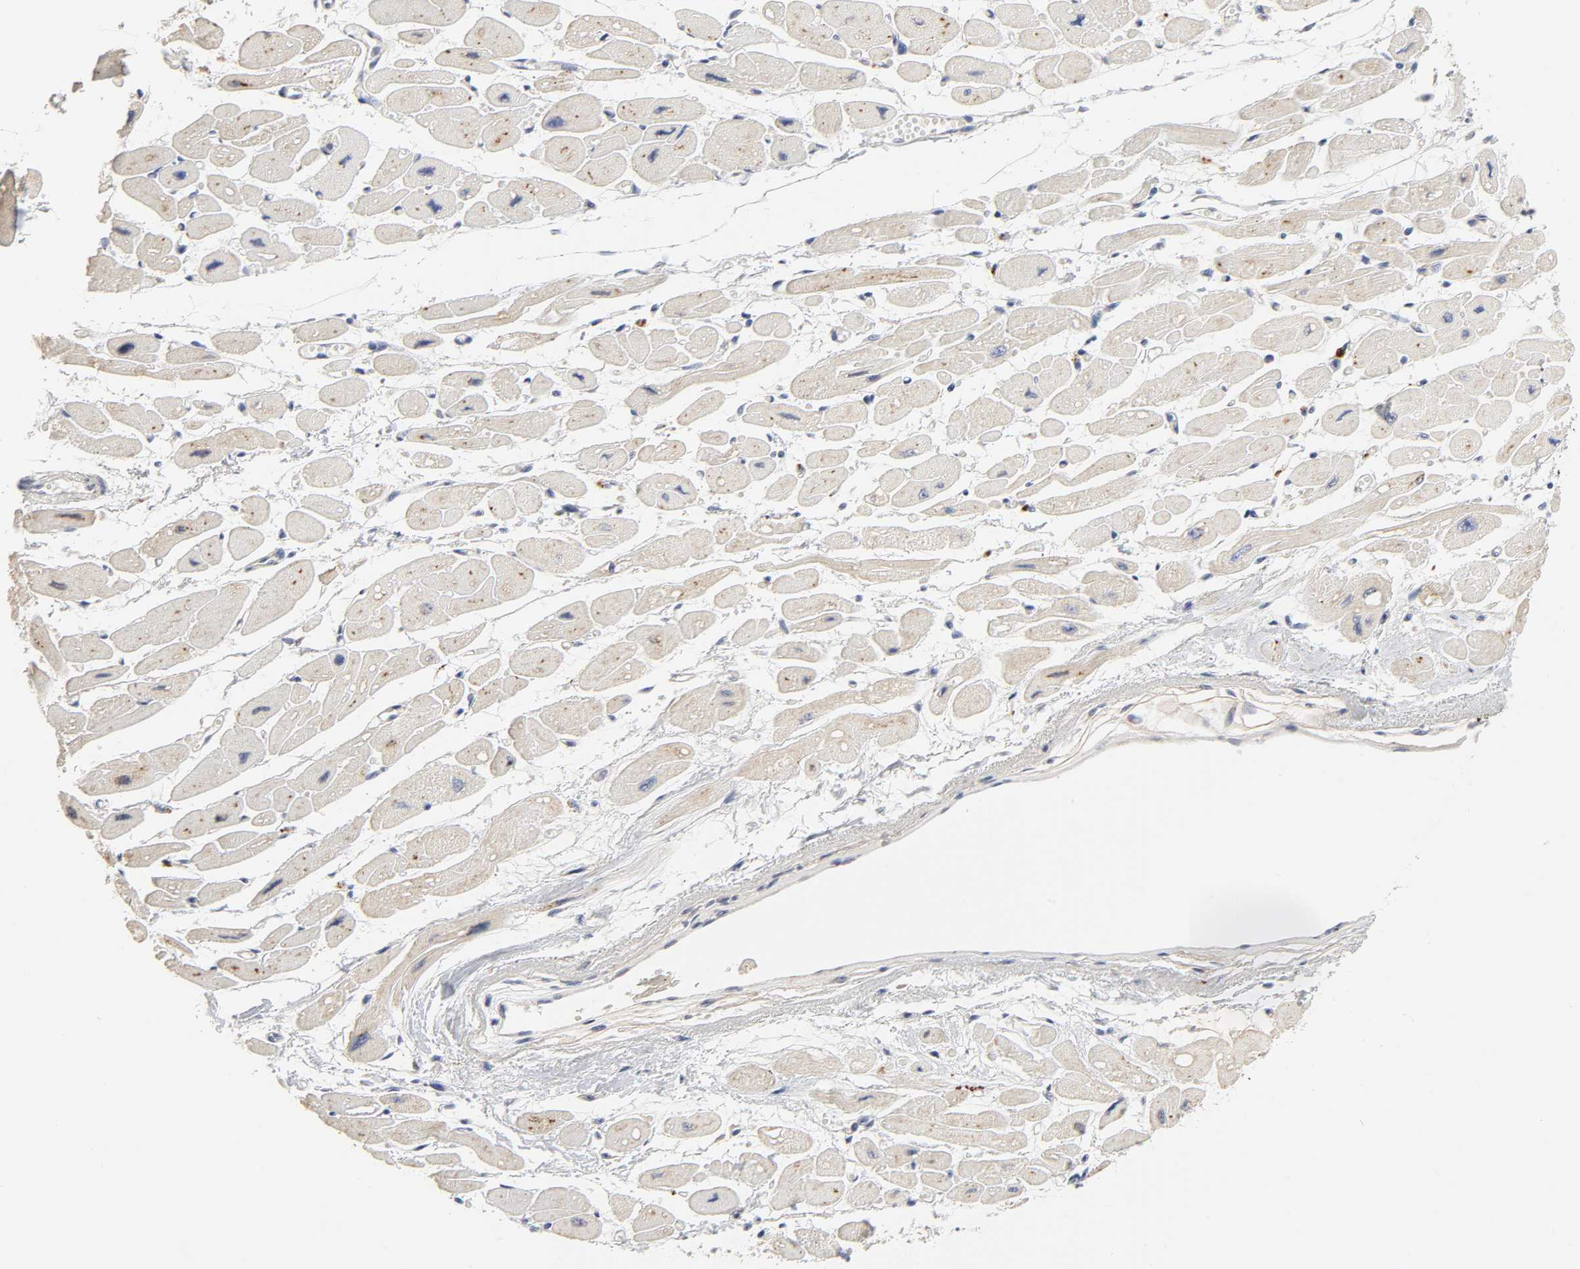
{"staining": {"intensity": "weak", "quantity": "25%-75%", "location": "cytoplasmic/membranous"}, "tissue": "heart muscle", "cell_type": "Cardiomyocytes", "image_type": "normal", "snomed": [{"axis": "morphology", "description": "Normal tissue, NOS"}, {"axis": "topography", "description": "Heart"}], "caption": "Immunohistochemical staining of normal heart muscle displays low levels of weak cytoplasmic/membranous staining in about 25%-75% of cardiomyocytes. (brown staining indicates protein expression, while blue staining denotes nuclei).", "gene": "C17orf75", "patient": {"sex": "female", "age": 54}}